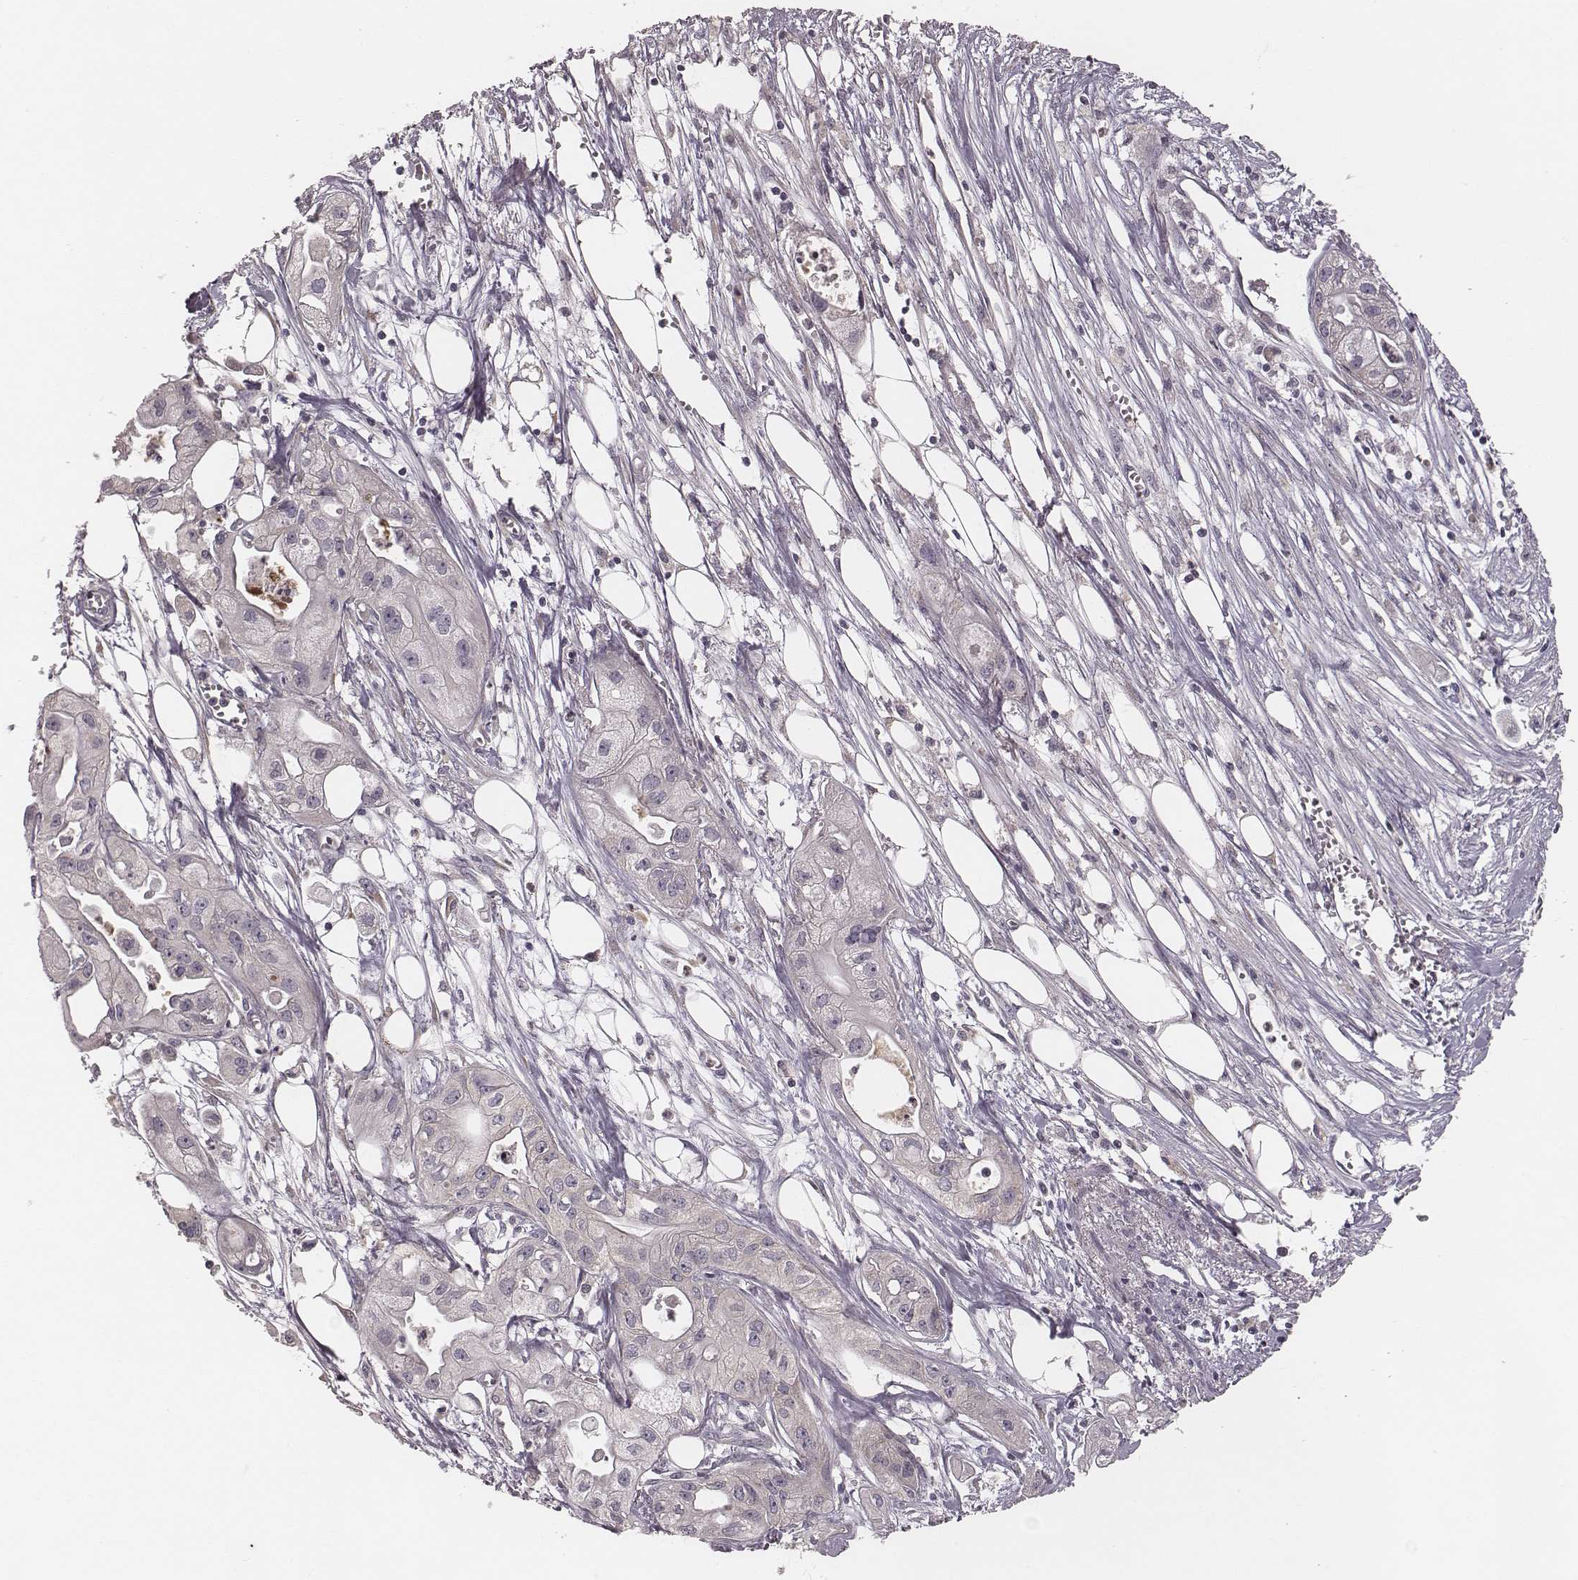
{"staining": {"intensity": "negative", "quantity": "none", "location": "none"}, "tissue": "pancreatic cancer", "cell_type": "Tumor cells", "image_type": "cancer", "snomed": [{"axis": "morphology", "description": "Adenocarcinoma, NOS"}, {"axis": "topography", "description": "Pancreas"}], "caption": "Immunohistochemical staining of pancreatic cancer reveals no significant staining in tumor cells.", "gene": "P2RX5", "patient": {"sex": "male", "age": 70}}